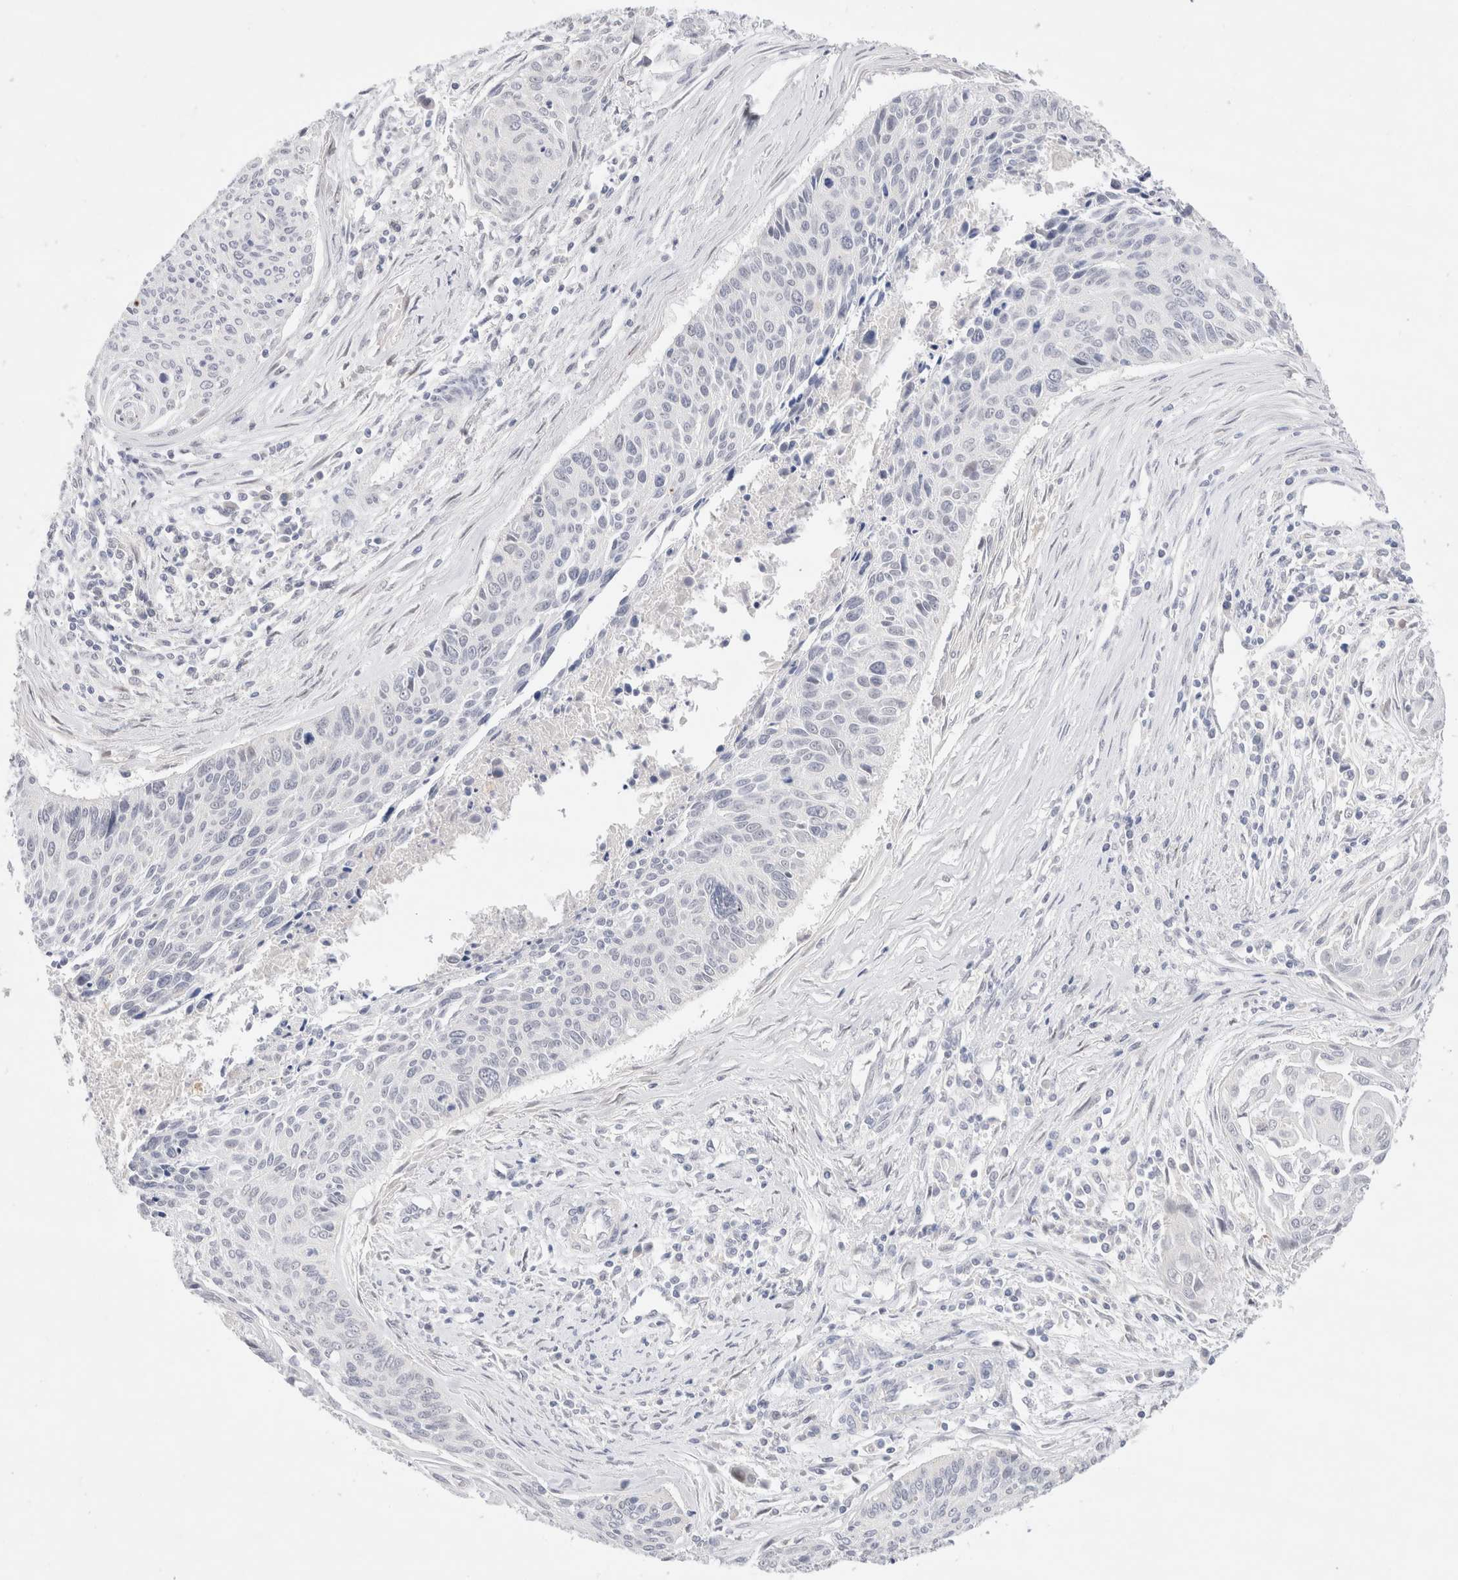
{"staining": {"intensity": "negative", "quantity": "none", "location": "none"}, "tissue": "cervical cancer", "cell_type": "Tumor cells", "image_type": "cancer", "snomed": [{"axis": "morphology", "description": "Squamous cell carcinoma, NOS"}, {"axis": "topography", "description": "Cervix"}], "caption": "Immunohistochemistry photomicrograph of human cervical squamous cell carcinoma stained for a protein (brown), which shows no staining in tumor cells. (Brightfield microscopy of DAB IHC at high magnification).", "gene": "SPATA20", "patient": {"sex": "female", "age": 55}}